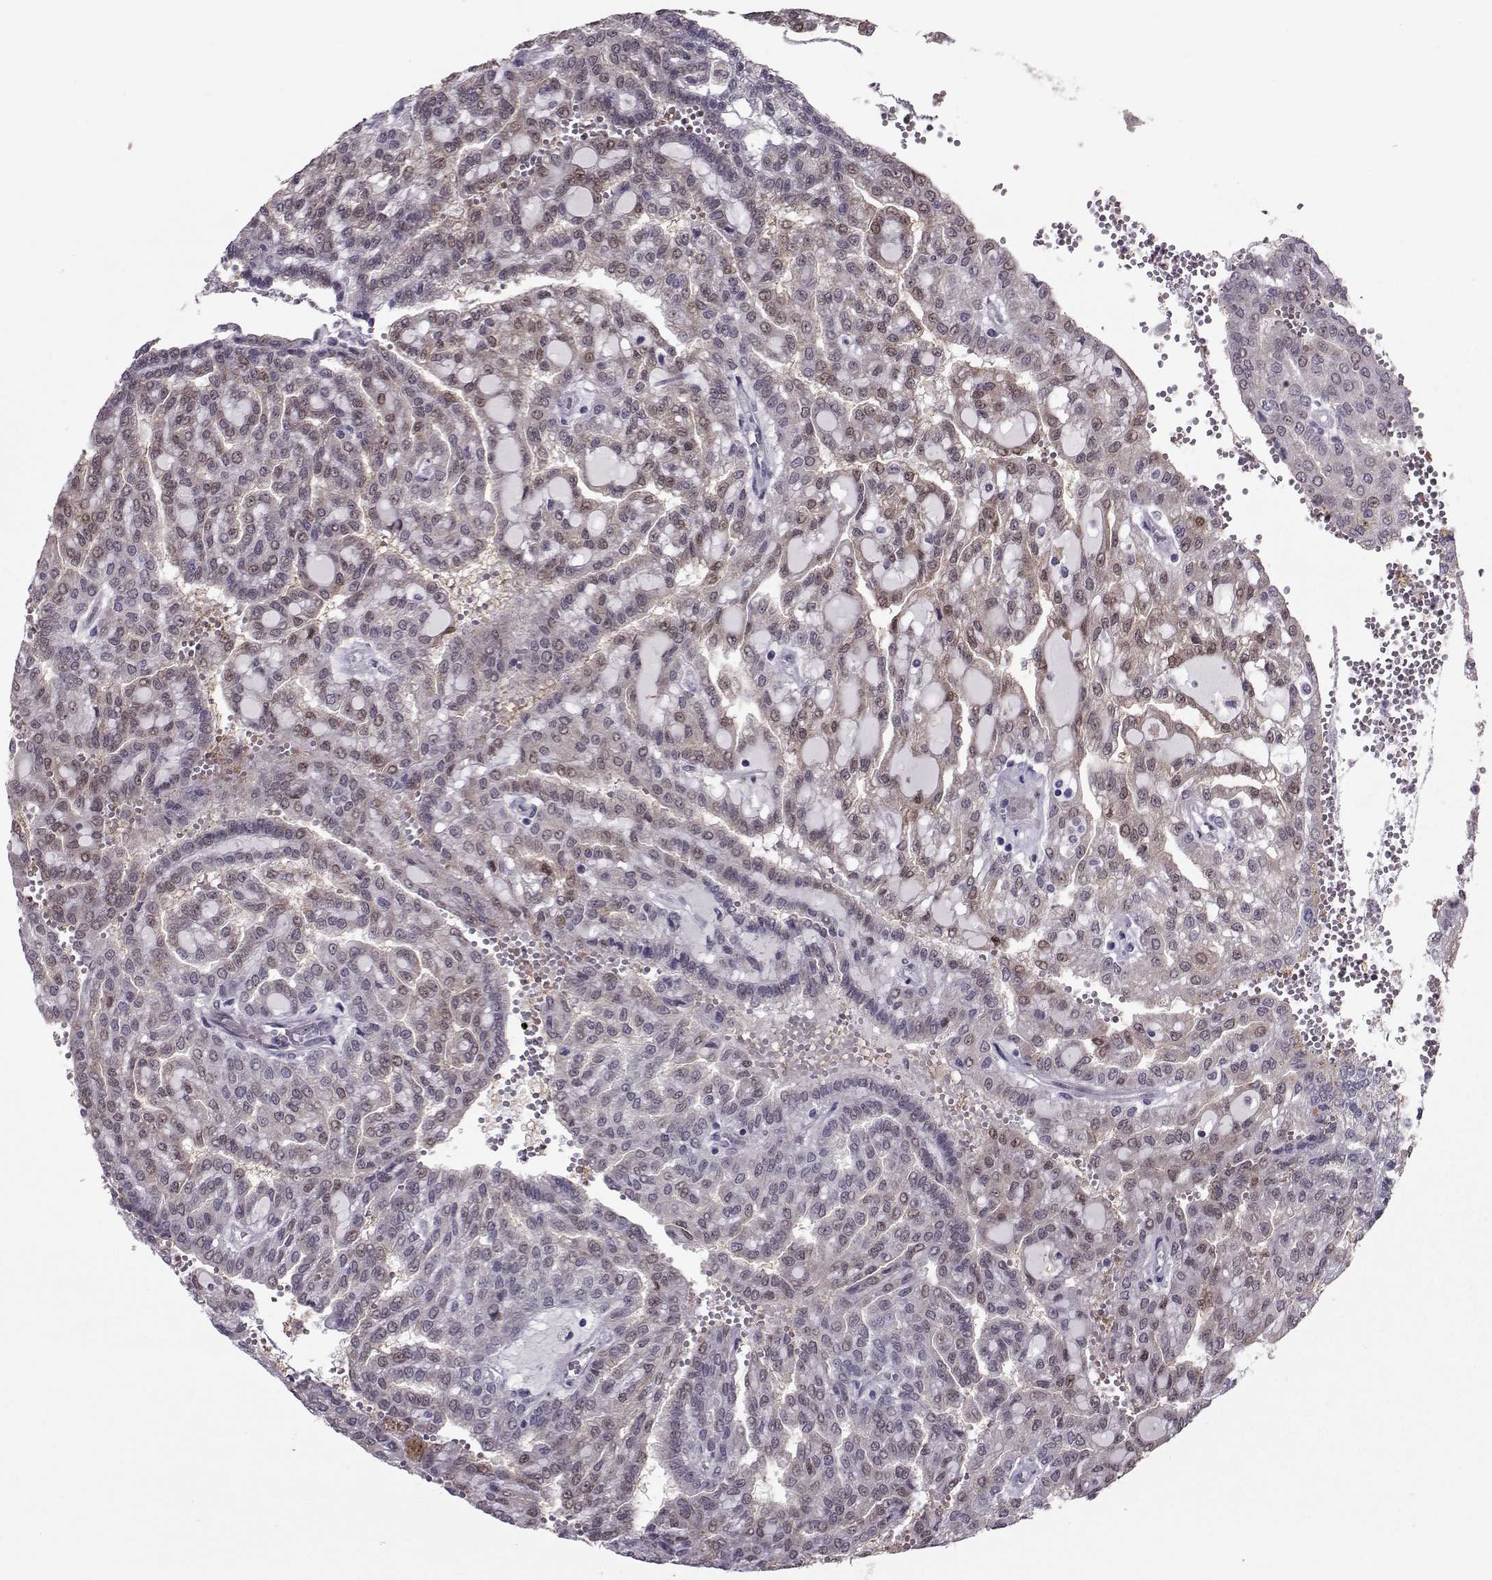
{"staining": {"intensity": "weak", "quantity": "25%-75%", "location": "cytoplasmic/membranous,nuclear"}, "tissue": "renal cancer", "cell_type": "Tumor cells", "image_type": "cancer", "snomed": [{"axis": "morphology", "description": "Adenocarcinoma, NOS"}, {"axis": "topography", "description": "Kidney"}], "caption": "Immunohistochemistry image of renal adenocarcinoma stained for a protein (brown), which reveals low levels of weak cytoplasmic/membranous and nuclear expression in about 25%-75% of tumor cells.", "gene": "ASRGL1", "patient": {"sex": "male", "age": 63}}